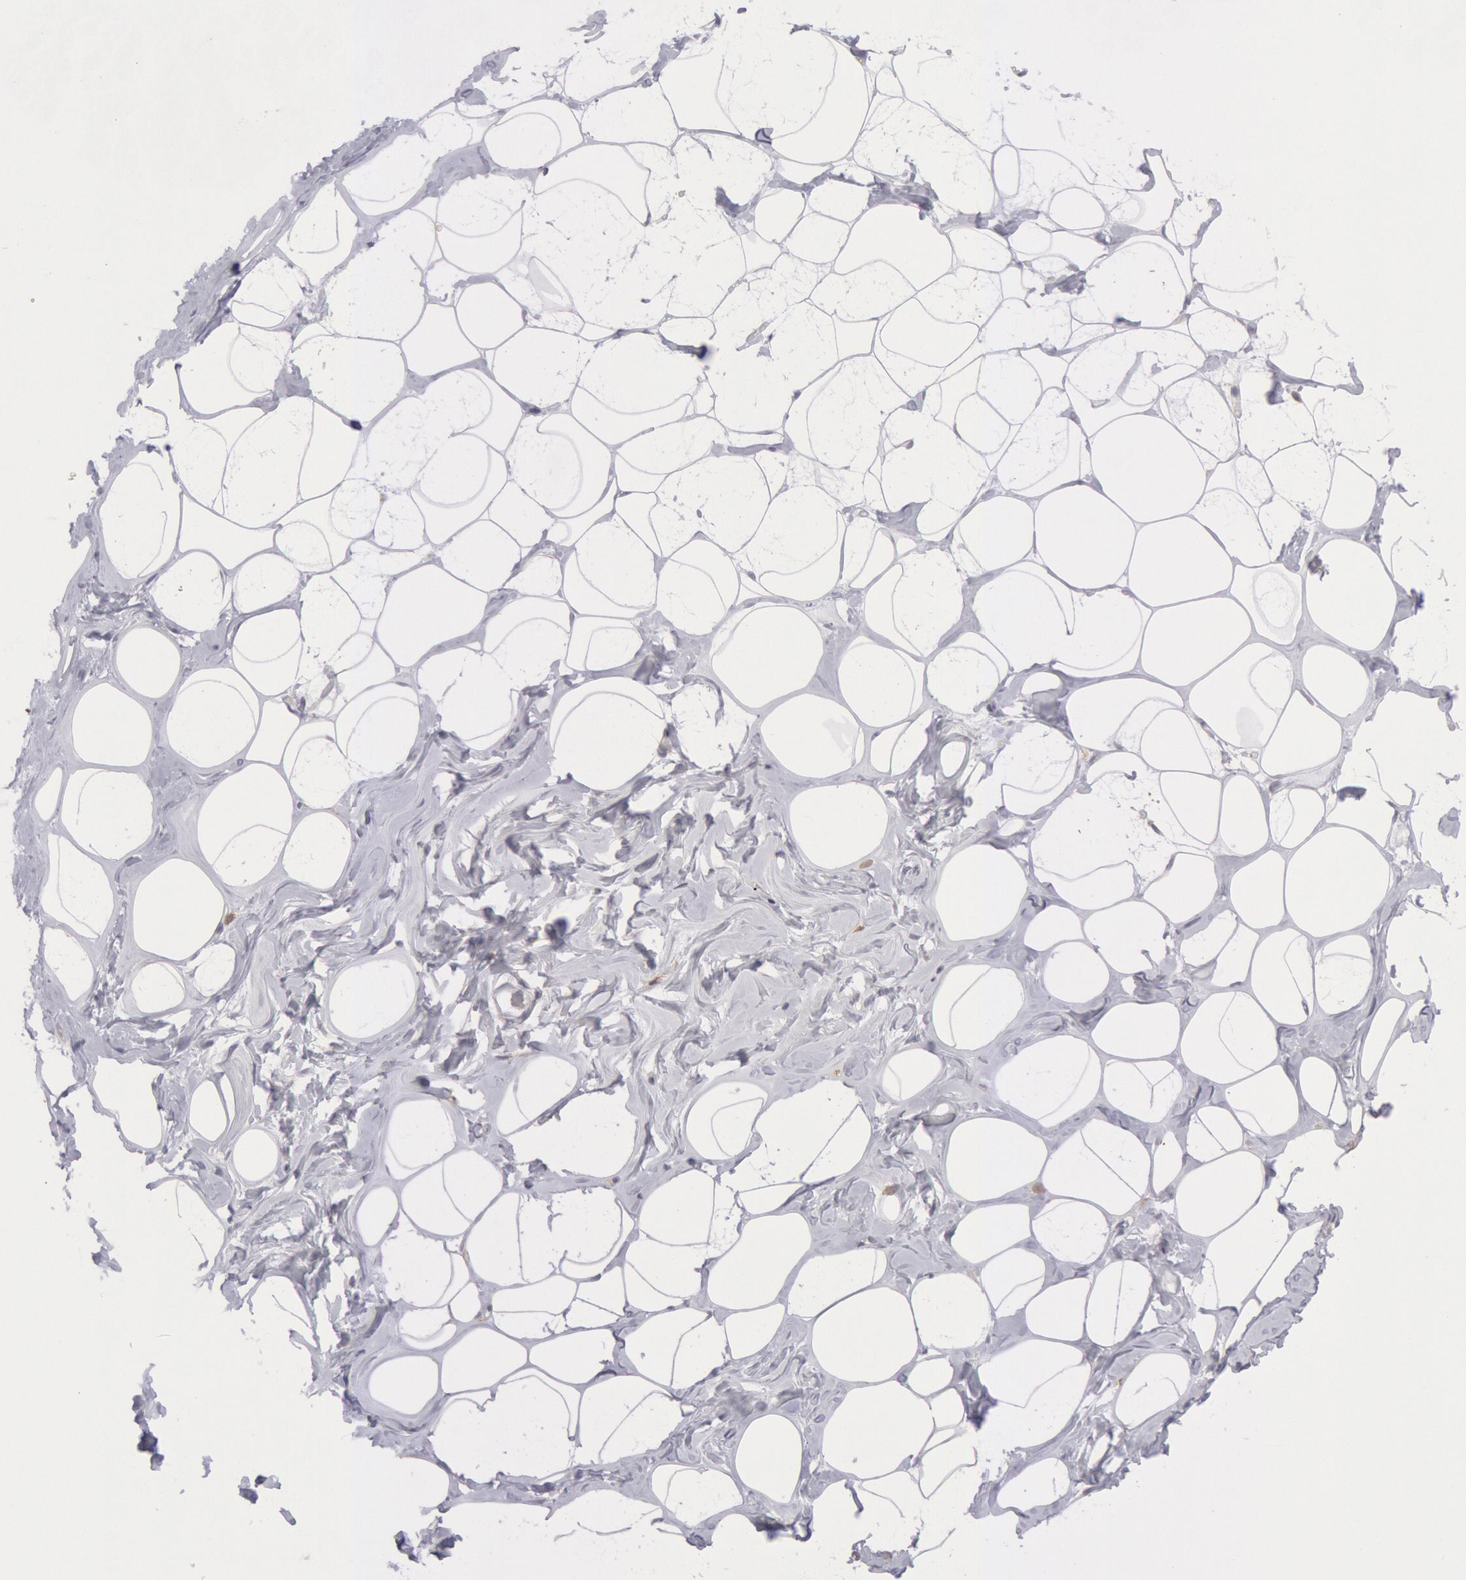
{"staining": {"intensity": "negative", "quantity": "none", "location": "none"}, "tissue": "breast", "cell_type": "Adipocytes", "image_type": "normal", "snomed": [{"axis": "morphology", "description": "Normal tissue, NOS"}, {"axis": "morphology", "description": "Fibrosis, NOS"}, {"axis": "topography", "description": "Breast"}], "caption": "Photomicrograph shows no protein staining in adipocytes of benign breast.", "gene": "IKBKB", "patient": {"sex": "female", "age": 39}}